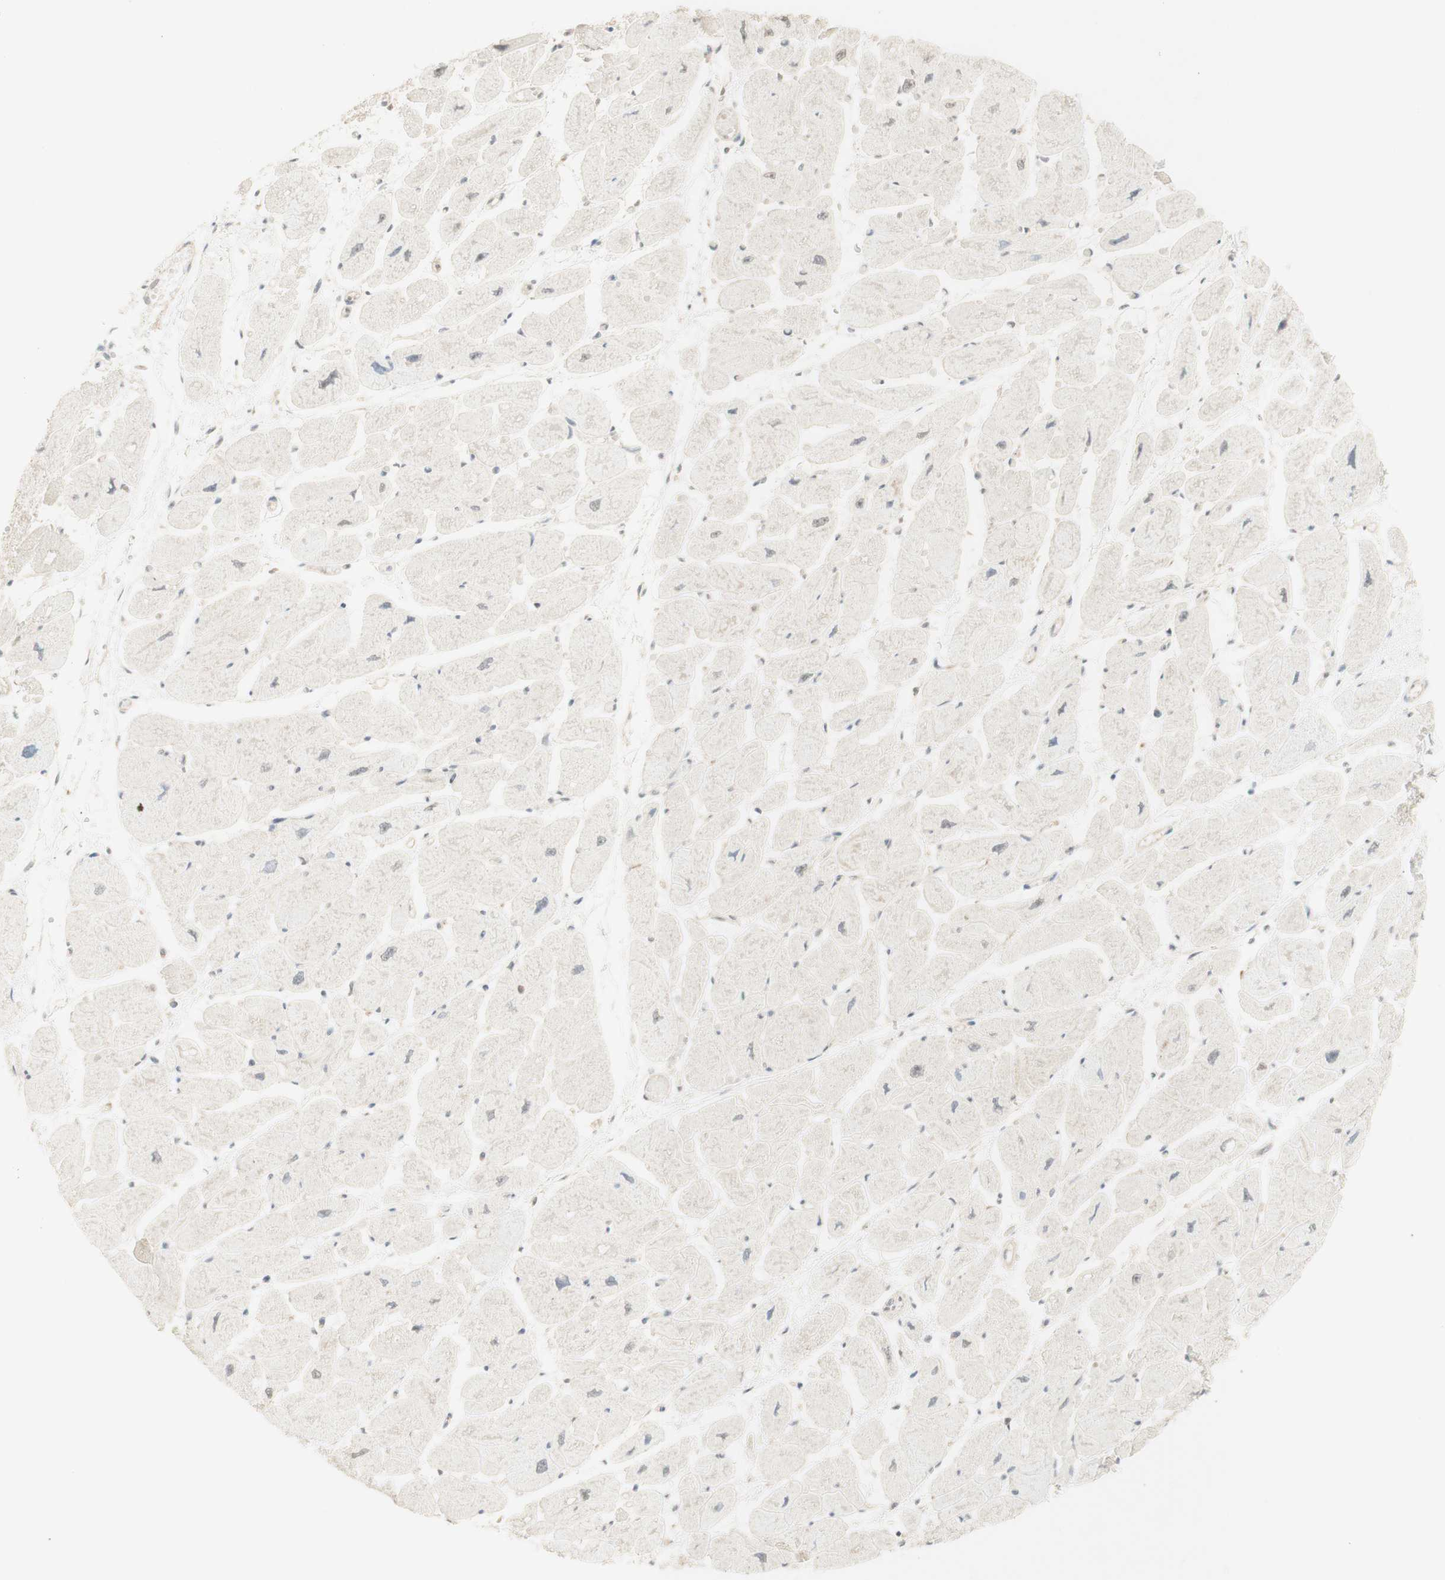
{"staining": {"intensity": "weak", "quantity": "<25%", "location": "nuclear"}, "tissue": "heart muscle", "cell_type": "Cardiomyocytes", "image_type": "normal", "snomed": [{"axis": "morphology", "description": "Normal tissue, NOS"}, {"axis": "topography", "description": "Heart"}], "caption": "Immunohistochemistry photomicrograph of unremarkable heart muscle stained for a protein (brown), which demonstrates no positivity in cardiomyocytes. (DAB IHC visualized using brightfield microscopy, high magnification).", "gene": "SPINT2", "patient": {"sex": "female", "age": 54}}